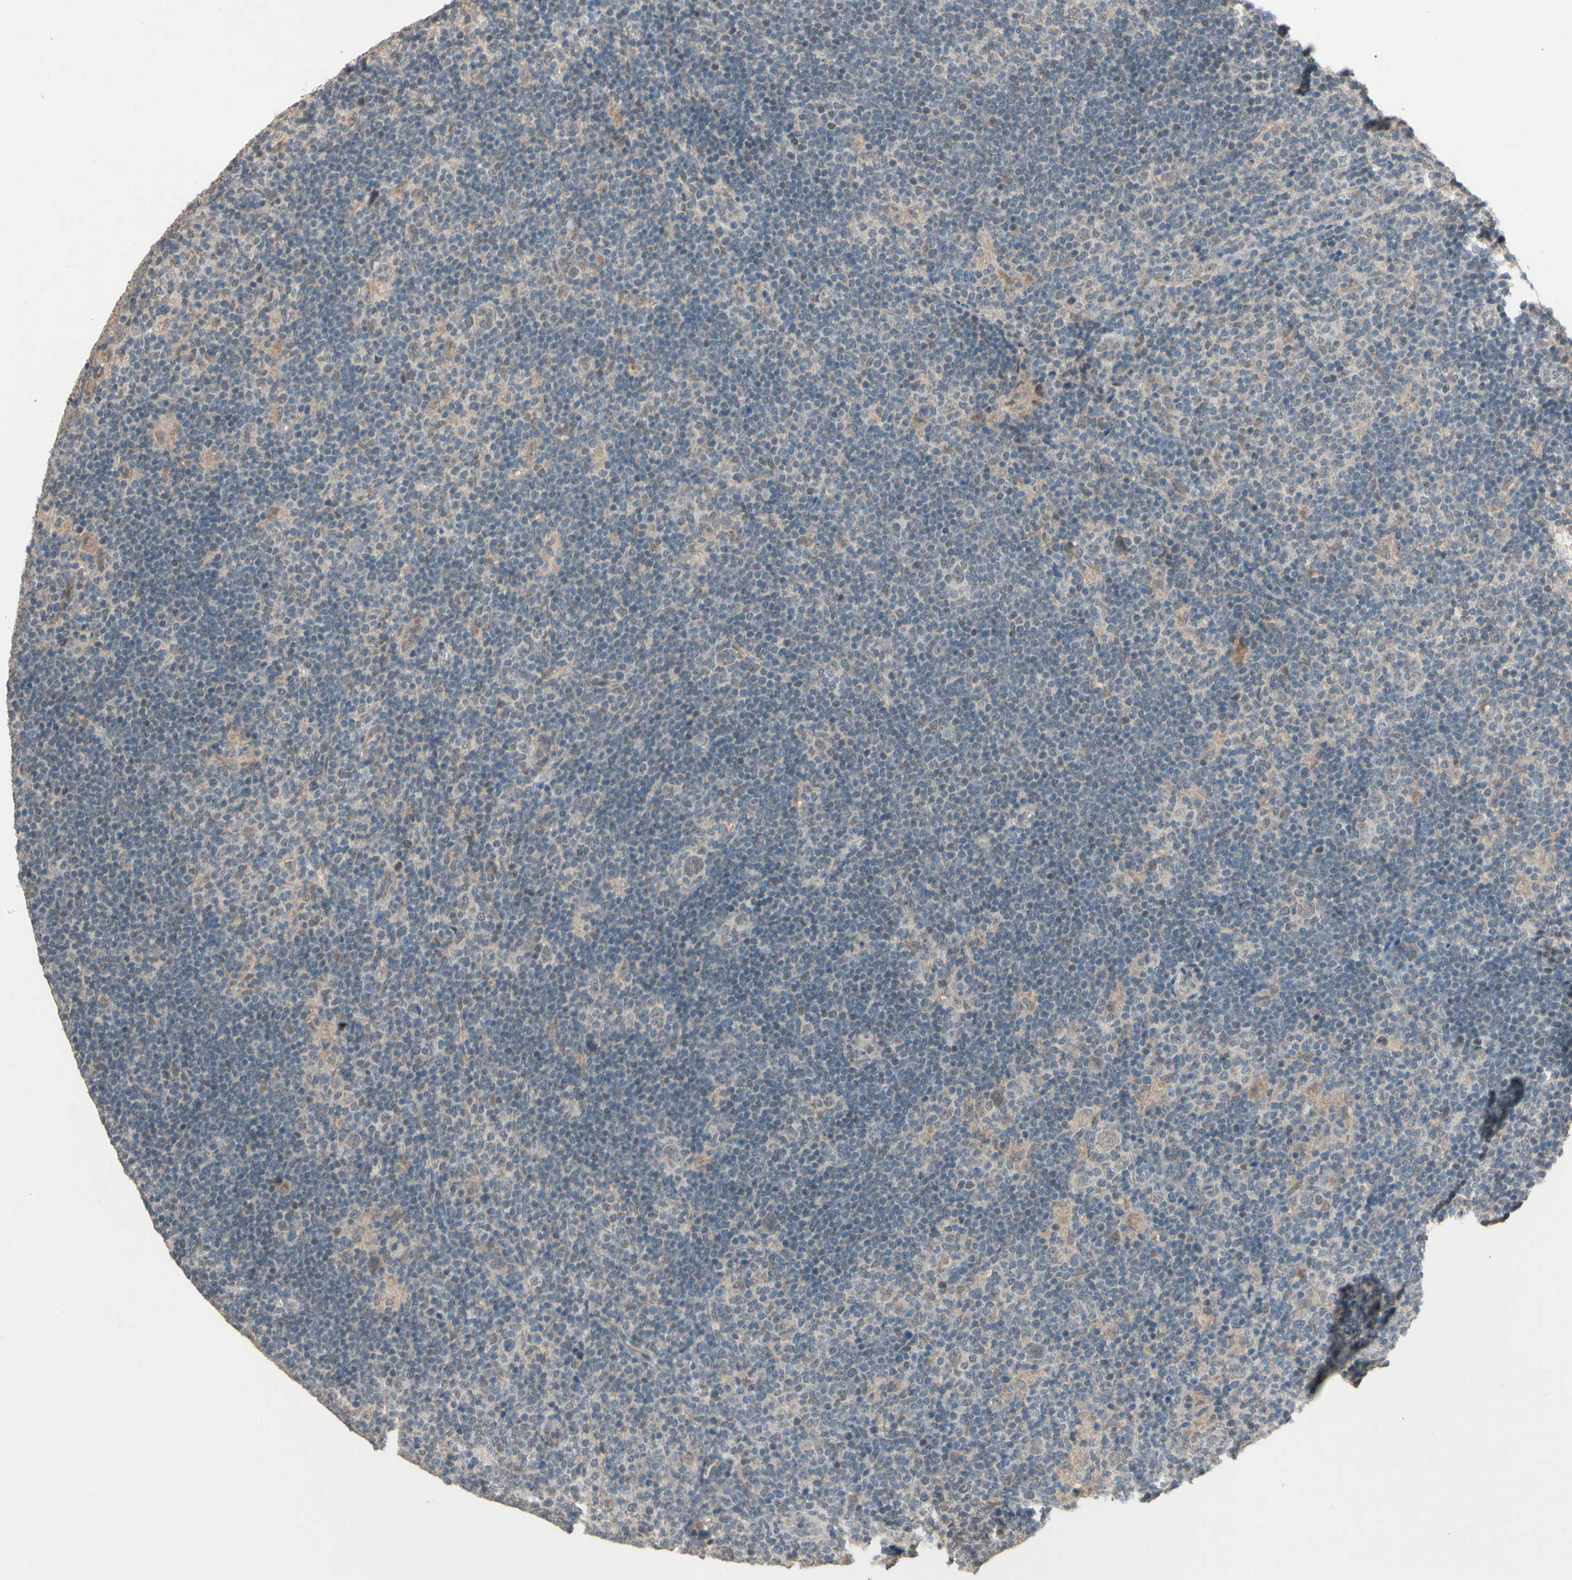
{"staining": {"intensity": "negative", "quantity": "none", "location": "none"}, "tissue": "lymphoma", "cell_type": "Tumor cells", "image_type": "cancer", "snomed": [{"axis": "morphology", "description": "Hodgkin's disease, NOS"}, {"axis": "topography", "description": "Lymph node"}], "caption": "Lymphoma was stained to show a protein in brown. There is no significant positivity in tumor cells.", "gene": "CDCP1", "patient": {"sex": "female", "age": 57}}